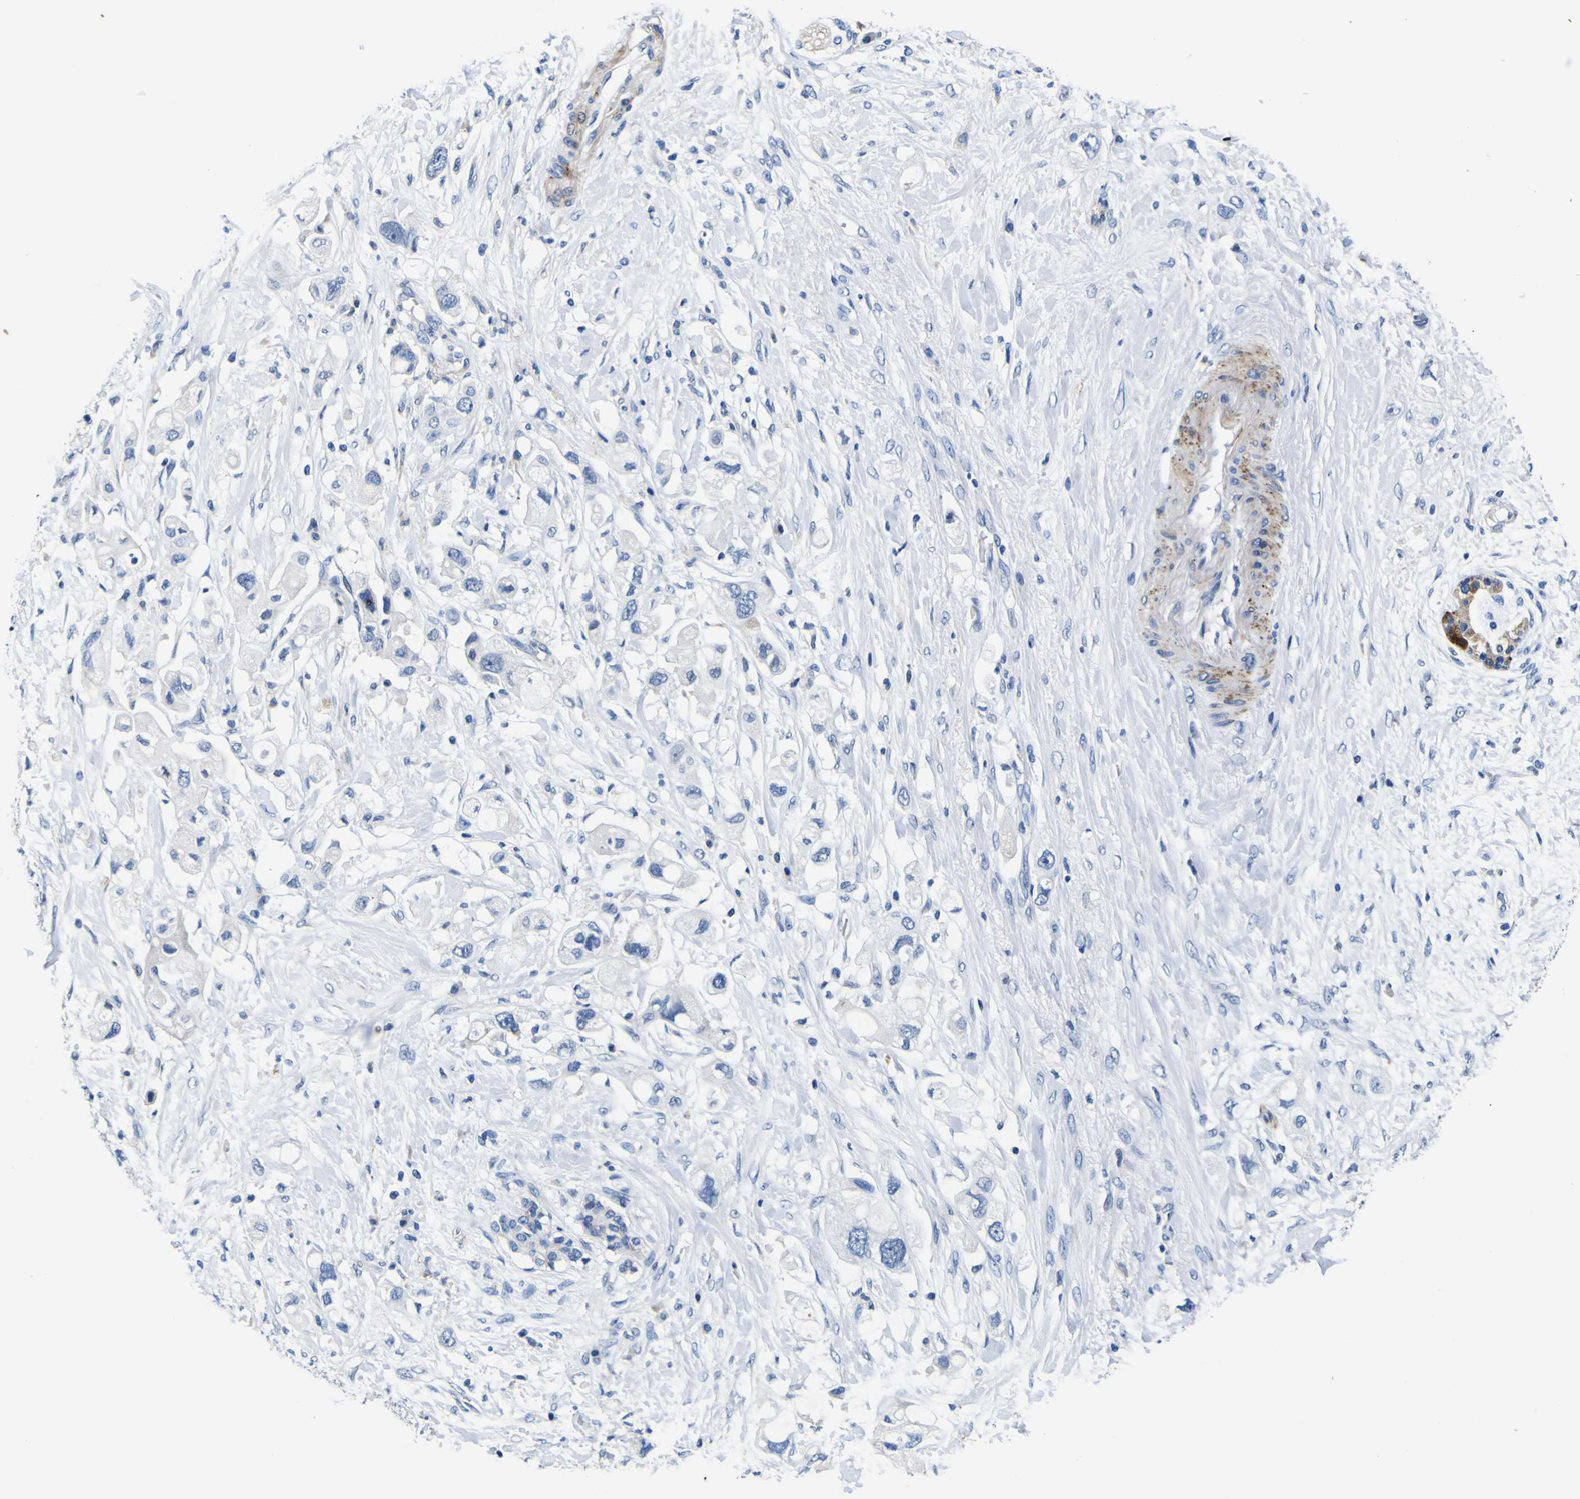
{"staining": {"intensity": "moderate", "quantity": "<25%", "location": "cytoplasmic/membranous"}, "tissue": "pancreatic cancer", "cell_type": "Tumor cells", "image_type": "cancer", "snomed": [{"axis": "morphology", "description": "Adenocarcinoma, NOS"}, {"axis": "topography", "description": "Pancreas"}], "caption": "Moderate cytoplasmic/membranous staining for a protein is identified in about <25% of tumor cells of pancreatic cancer (adenocarcinoma) using IHC.", "gene": "AGAP3", "patient": {"sex": "female", "age": 56}}